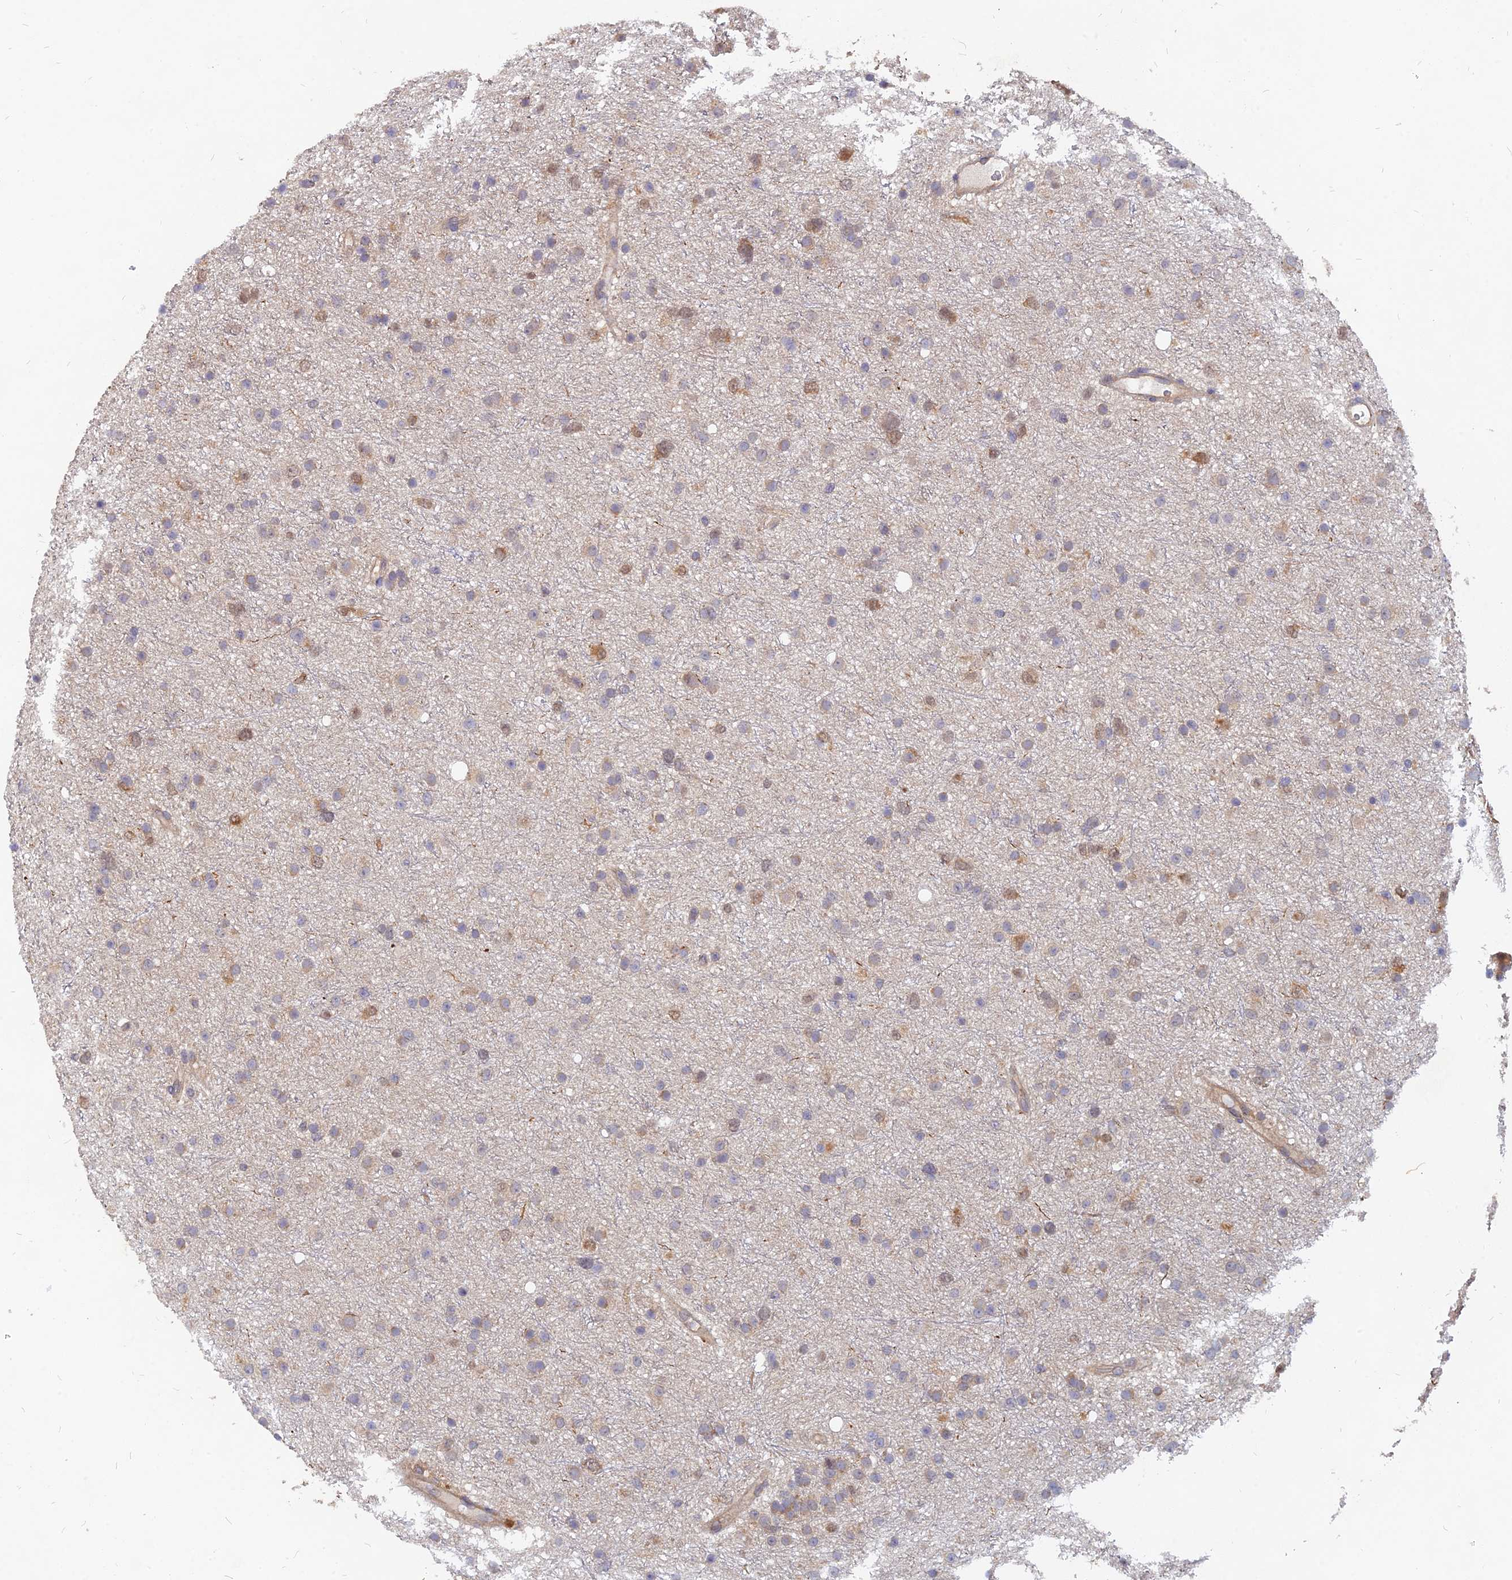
{"staining": {"intensity": "moderate", "quantity": "<25%", "location": "cytoplasmic/membranous"}, "tissue": "glioma", "cell_type": "Tumor cells", "image_type": "cancer", "snomed": [{"axis": "morphology", "description": "Glioma, malignant, Low grade"}, {"axis": "topography", "description": "Cerebral cortex"}], "caption": "Tumor cells reveal low levels of moderate cytoplasmic/membranous expression in about <25% of cells in glioma. The protein of interest is shown in brown color, while the nuclei are stained blue.", "gene": "ARL2BP", "patient": {"sex": "female", "age": 39}}